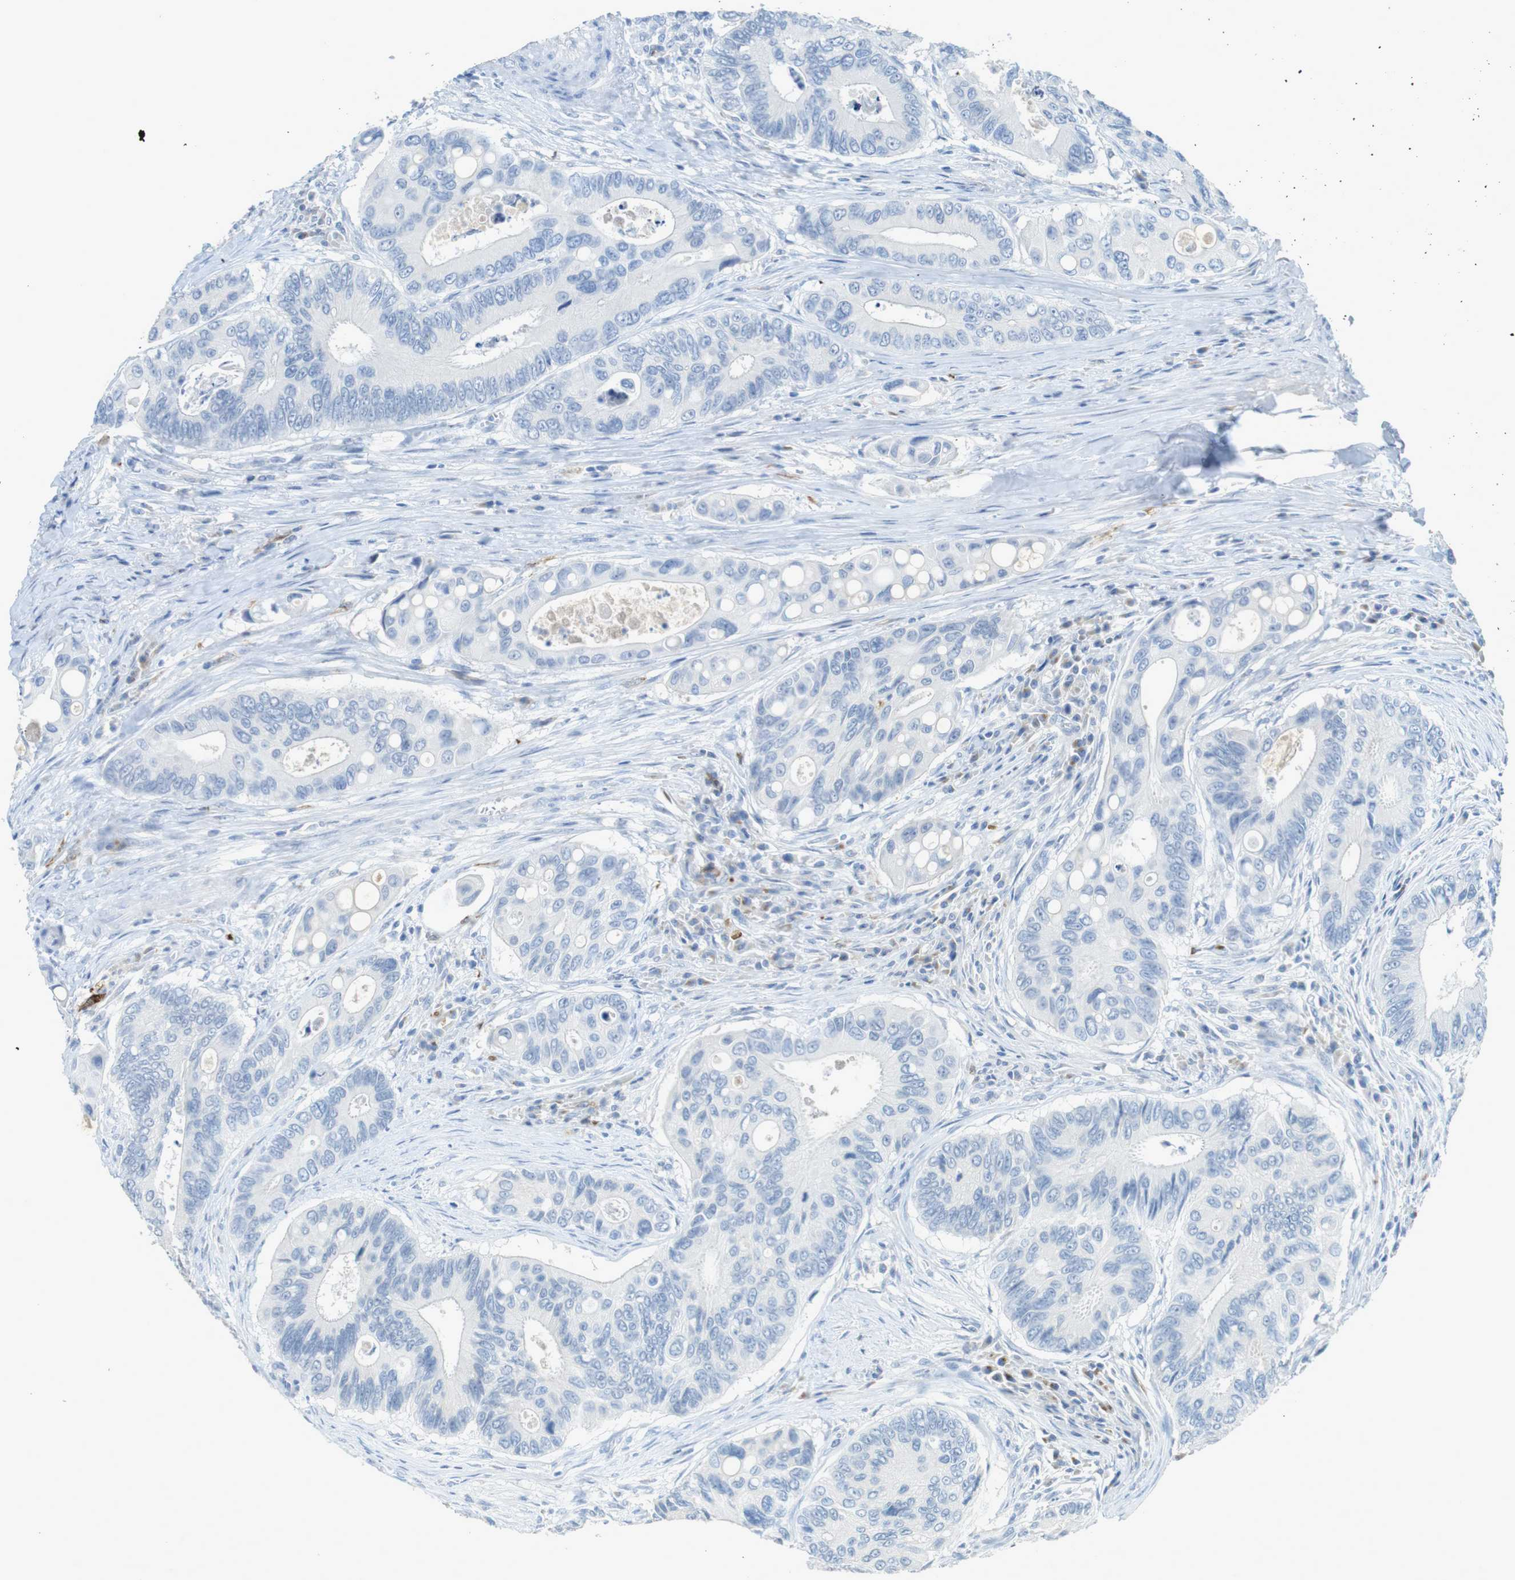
{"staining": {"intensity": "negative", "quantity": "none", "location": "none"}, "tissue": "colorectal cancer", "cell_type": "Tumor cells", "image_type": "cancer", "snomed": [{"axis": "morphology", "description": "Inflammation, NOS"}, {"axis": "morphology", "description": "Adenocarcinoma, NOS"}, {"axis": "topography", "description": "Colon"}], "caption": "Micrograph shows no significant protein positivity in tumor cells of colorectal cancer.", "gene": "CD320", "patient": {"sex": "male", "age": 72}}